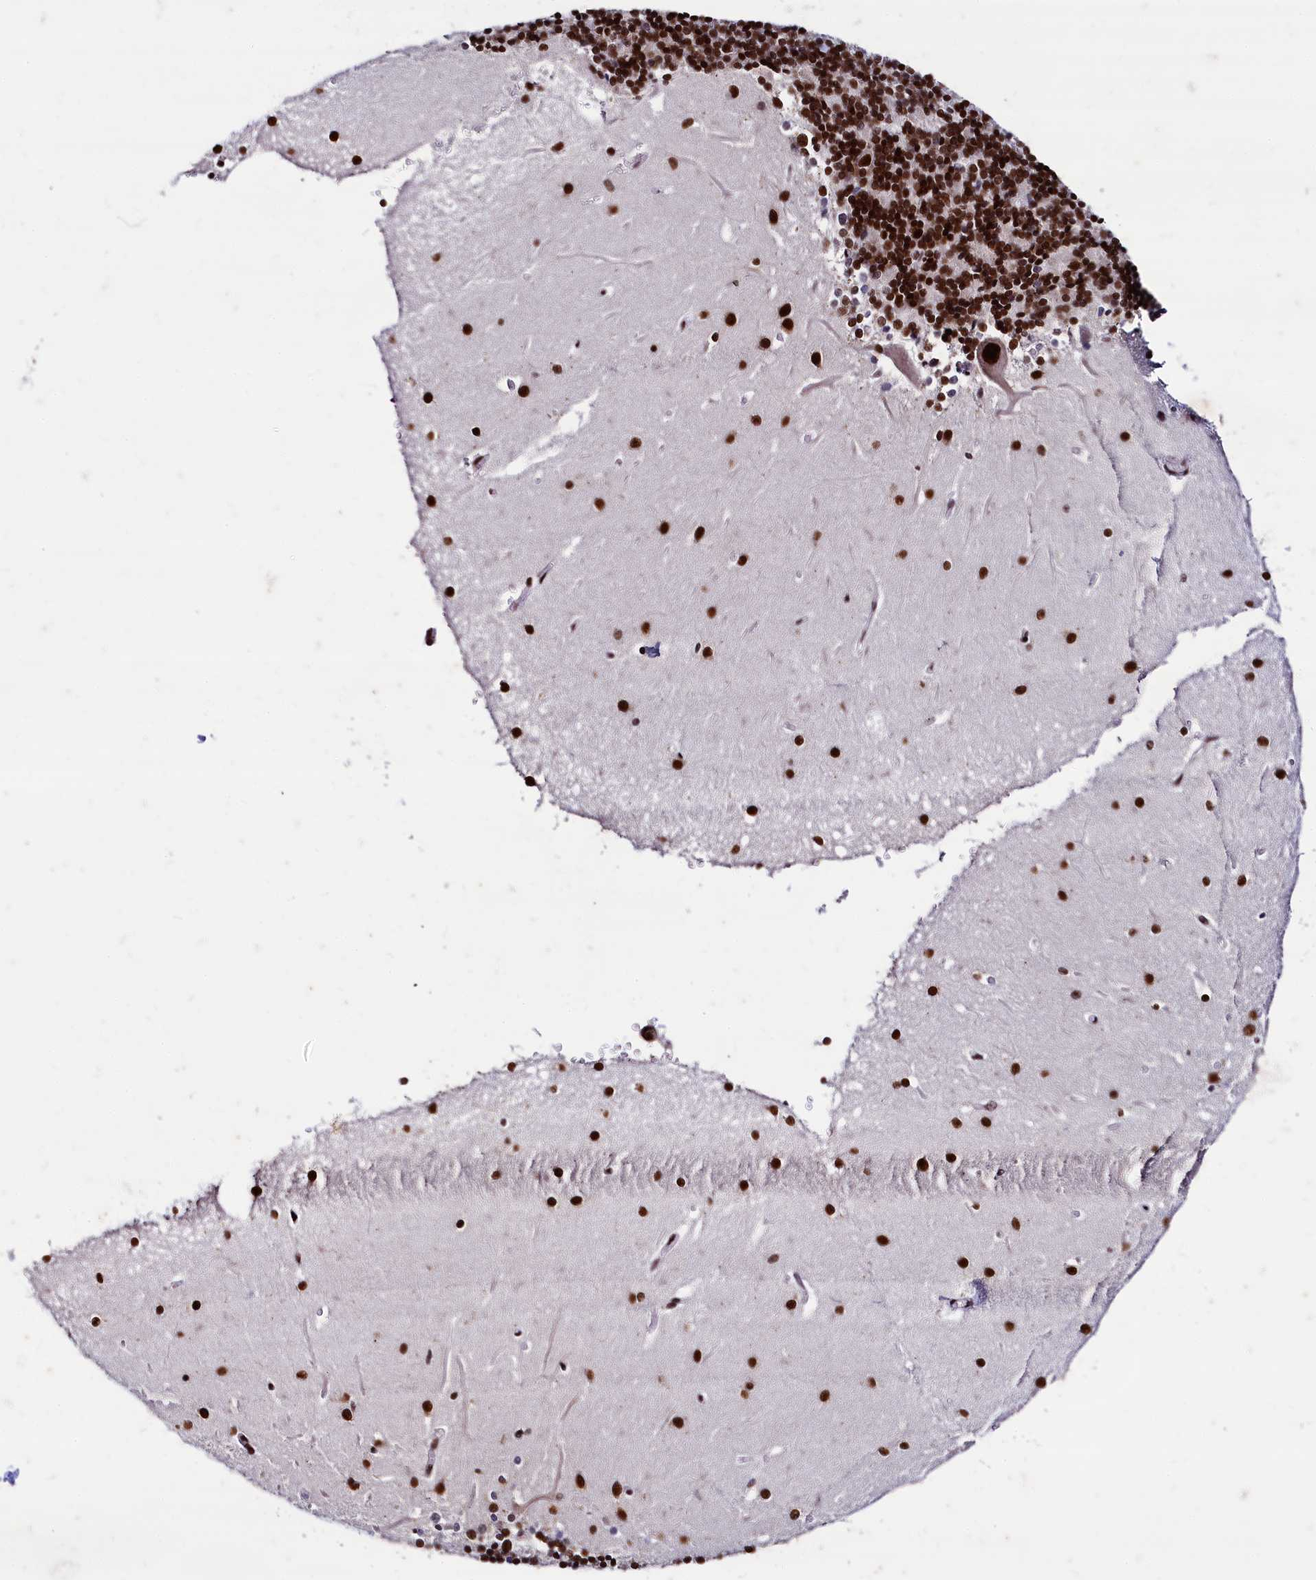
{"staining": {"intensity": "strong", "quantity": "25%-75%", "location": "nuclear"}, "tissue": "cerebellum", "cell_type": "Cells in granular layer", "image_type": "normal", "snomed": [{"axis": "morphology", "description": "Normal tissue, NOS"}, {"axis": "topography", "description": "Cerebellum"}], "caption": "Immunohistochemical staining of unremarkable cerebellum shows high levels of strong nuclear staining in approximately 25%-75% of cells in granular layer. Nuclei are stained in blue.", "gene": "CPSF7", "patient": {"sex": "male", "age": 37}}